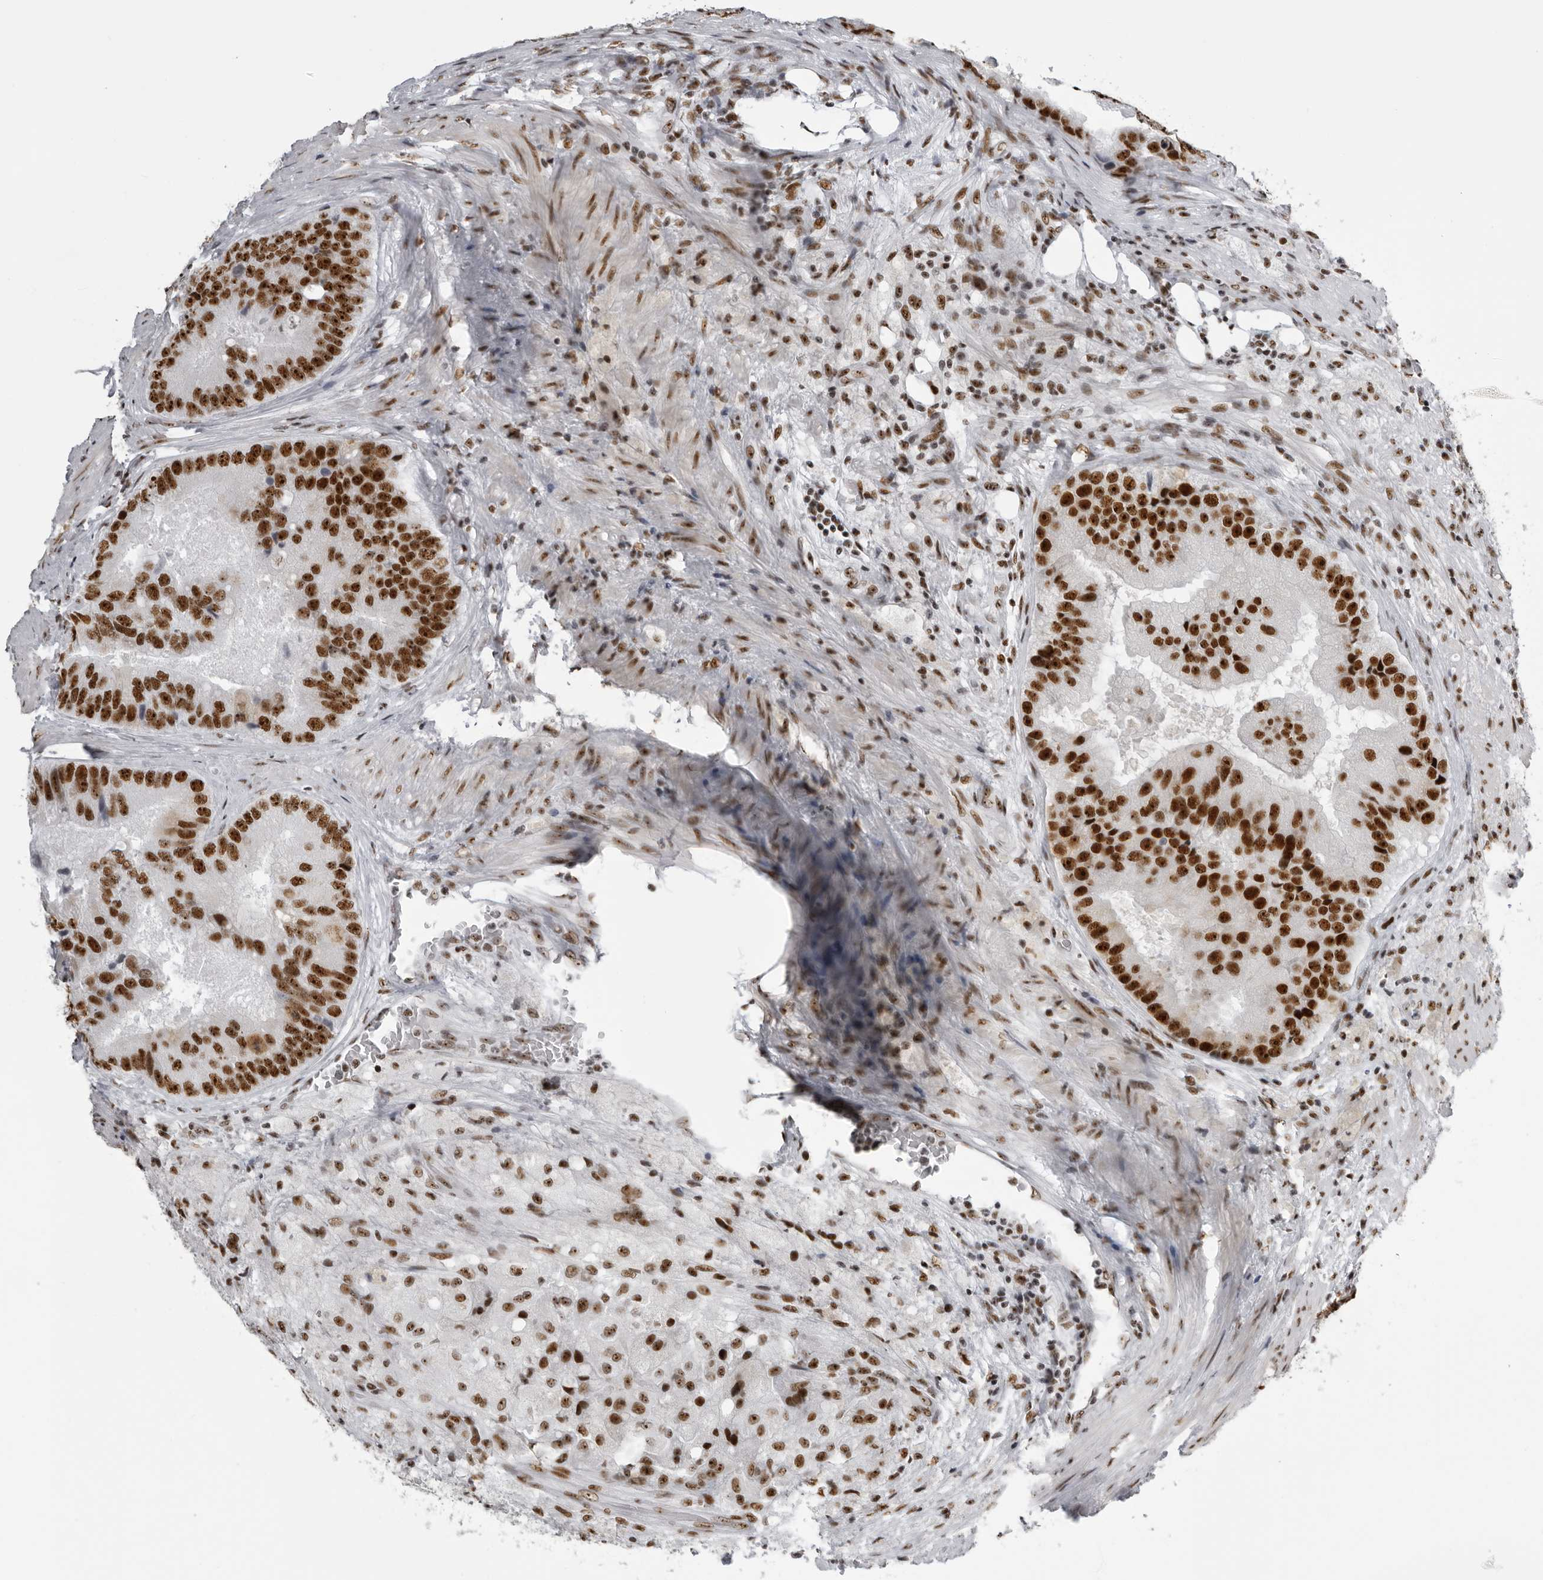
{"staining": {"intensity": "strong", "quantity": ">75%", "location": "nuclear"}, "tissue": "prostate cancer", "cell_type": "Tumor cells", "image_type": "cancer", "snomed": [{"axis": "morphology", "description": "Adenocarcinoma, High grade"}, {"axis": "topography", "description": "Prostate"}], "caption": "Immunohistochemical staining of human prostate cancer displays strong nuclear protein expression in approximately >75% of tumor cells.", "gene": "DHX9", "patient": {"sex": "male", "age": 70}}